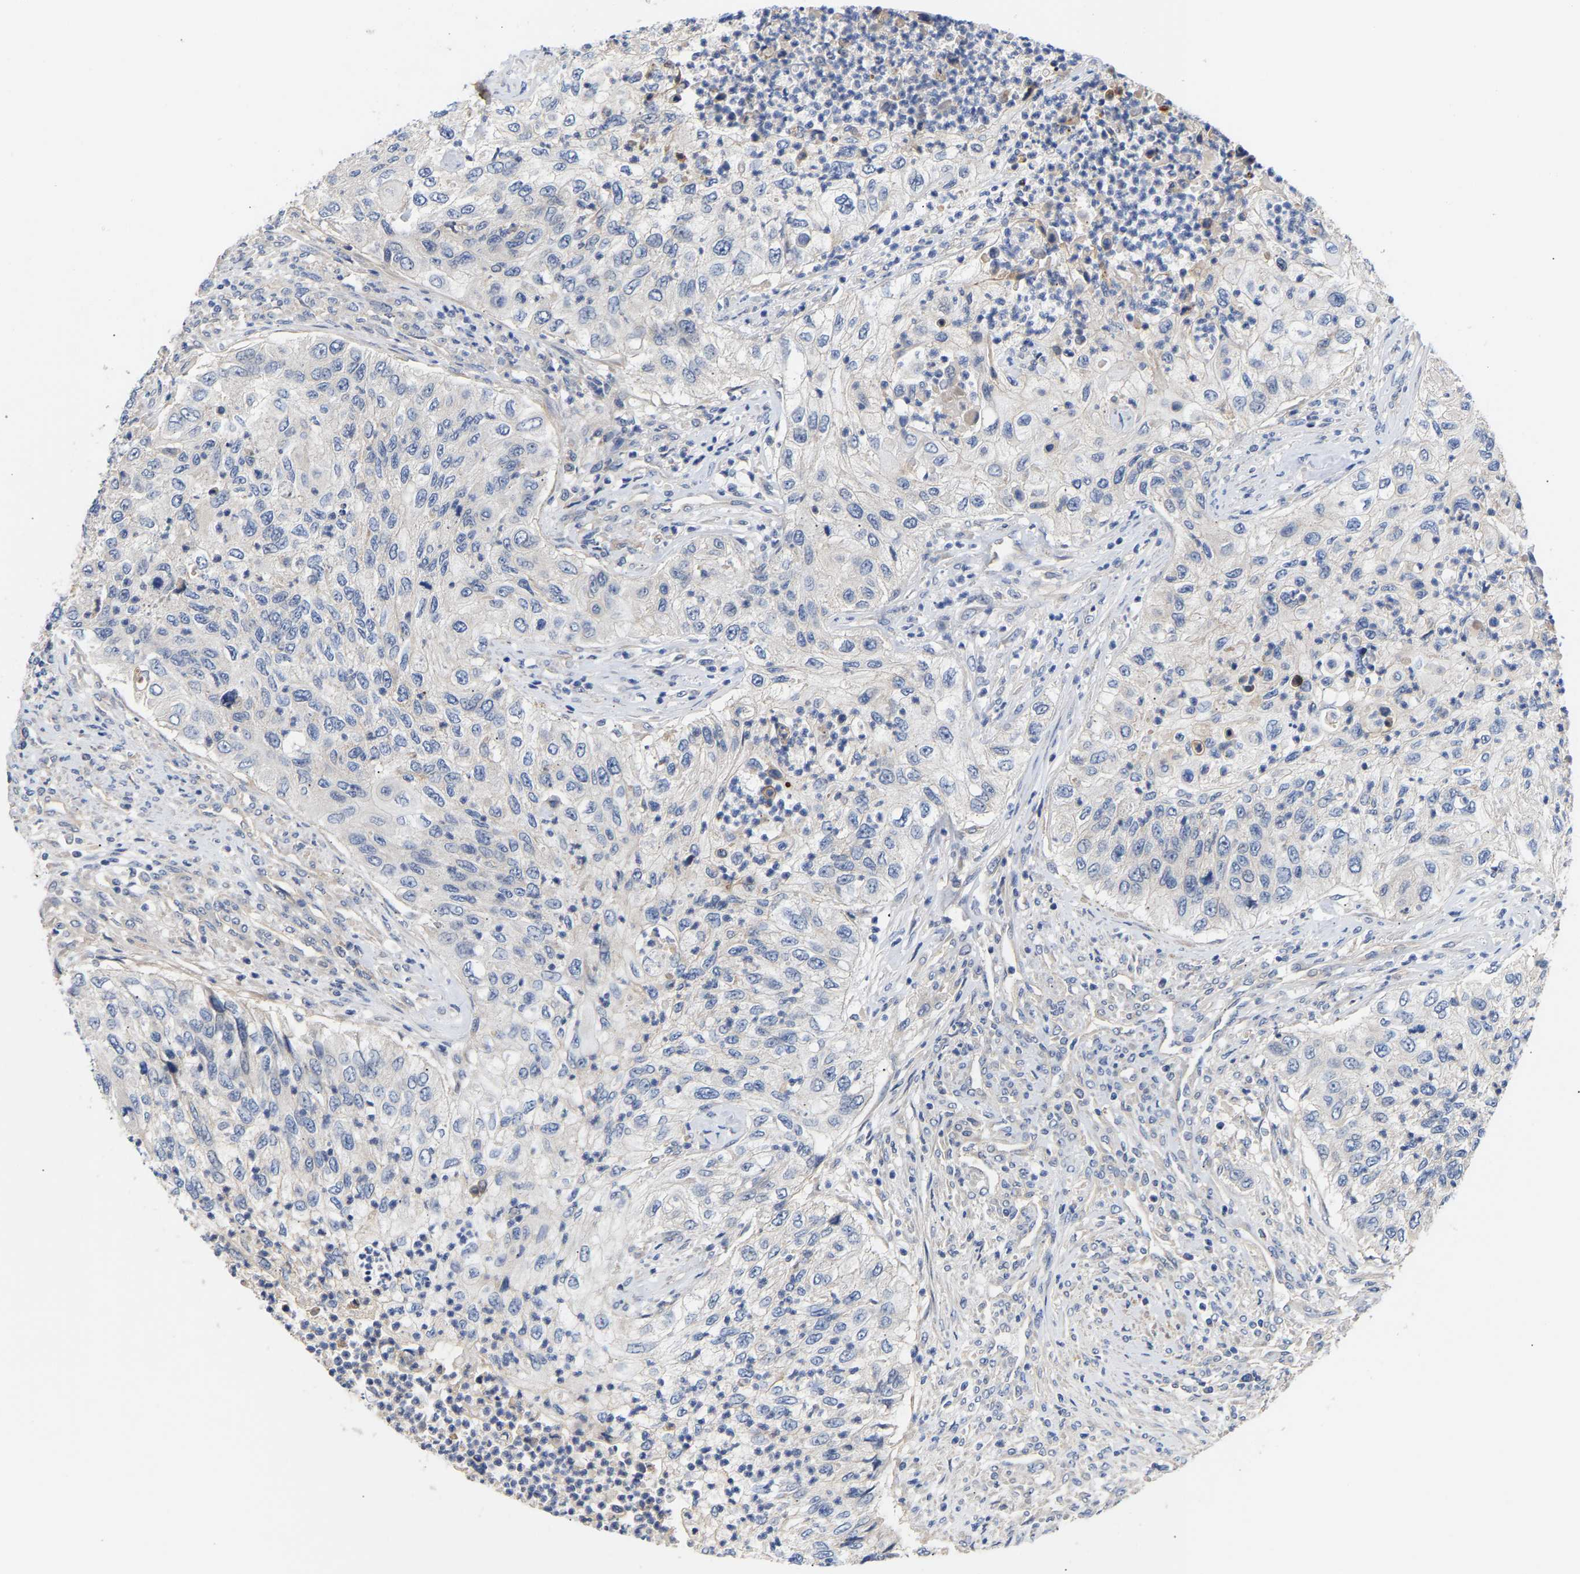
{"staining": {"intensity": "negative", "quantity": "none", "location": "none"}, "tissue": "urothelial cancer", "cell_type": "Tumor cells", "image_type": "cancer", "snomed": [{"axis": "morphology", "description": "Urothelial carcinoma, High grade"}, {"axis": "topography", "description": "Urinary bladder"}], "caption": "Tumor cells are negative for protein expression in human high-grade urothelial carcinoma.", "gene": "KASH5", "patient": {"sex": "female", "age": 60}}